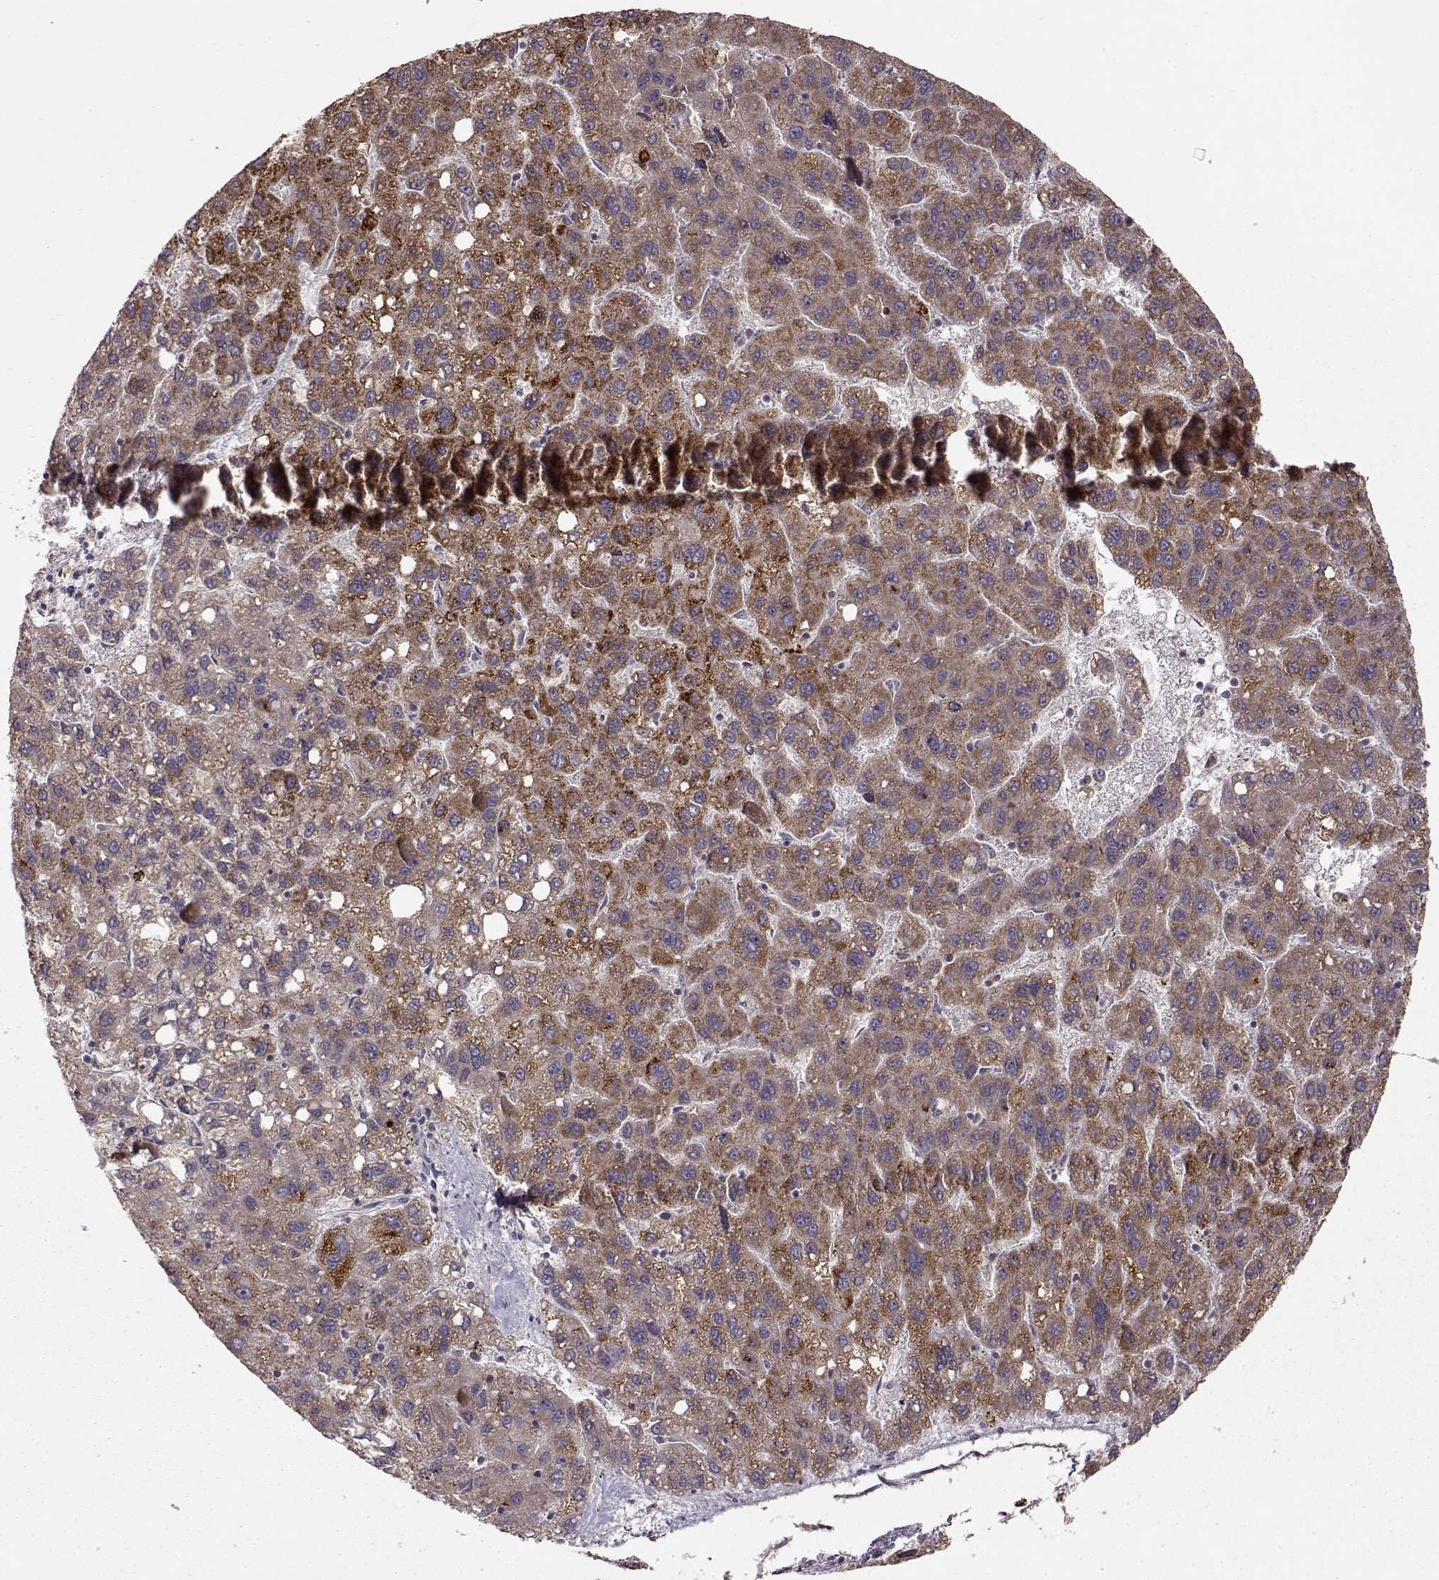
{"staining": {"intensity": "moderate", "quantity": ">75%", "location": "cytoplasmic/membranous"}, "tissue": "liver cancer", "cell_type": "Tumor cells", "image_type": "cancer", "snomed": [{"axis": "morphology", "description": "Carcinoma, Hepatocellular, NOS"}, {"axis": "topography", "description": "Liver"}], "caption": "Immunohistochemistry (DAB) staining of human liver cancer exhibits moderate cytoplasmic/membranous protein expression in about >75% of tumor cells.", "gene": "CMTM3", "patient": {"sex": "female", "age": 82}}